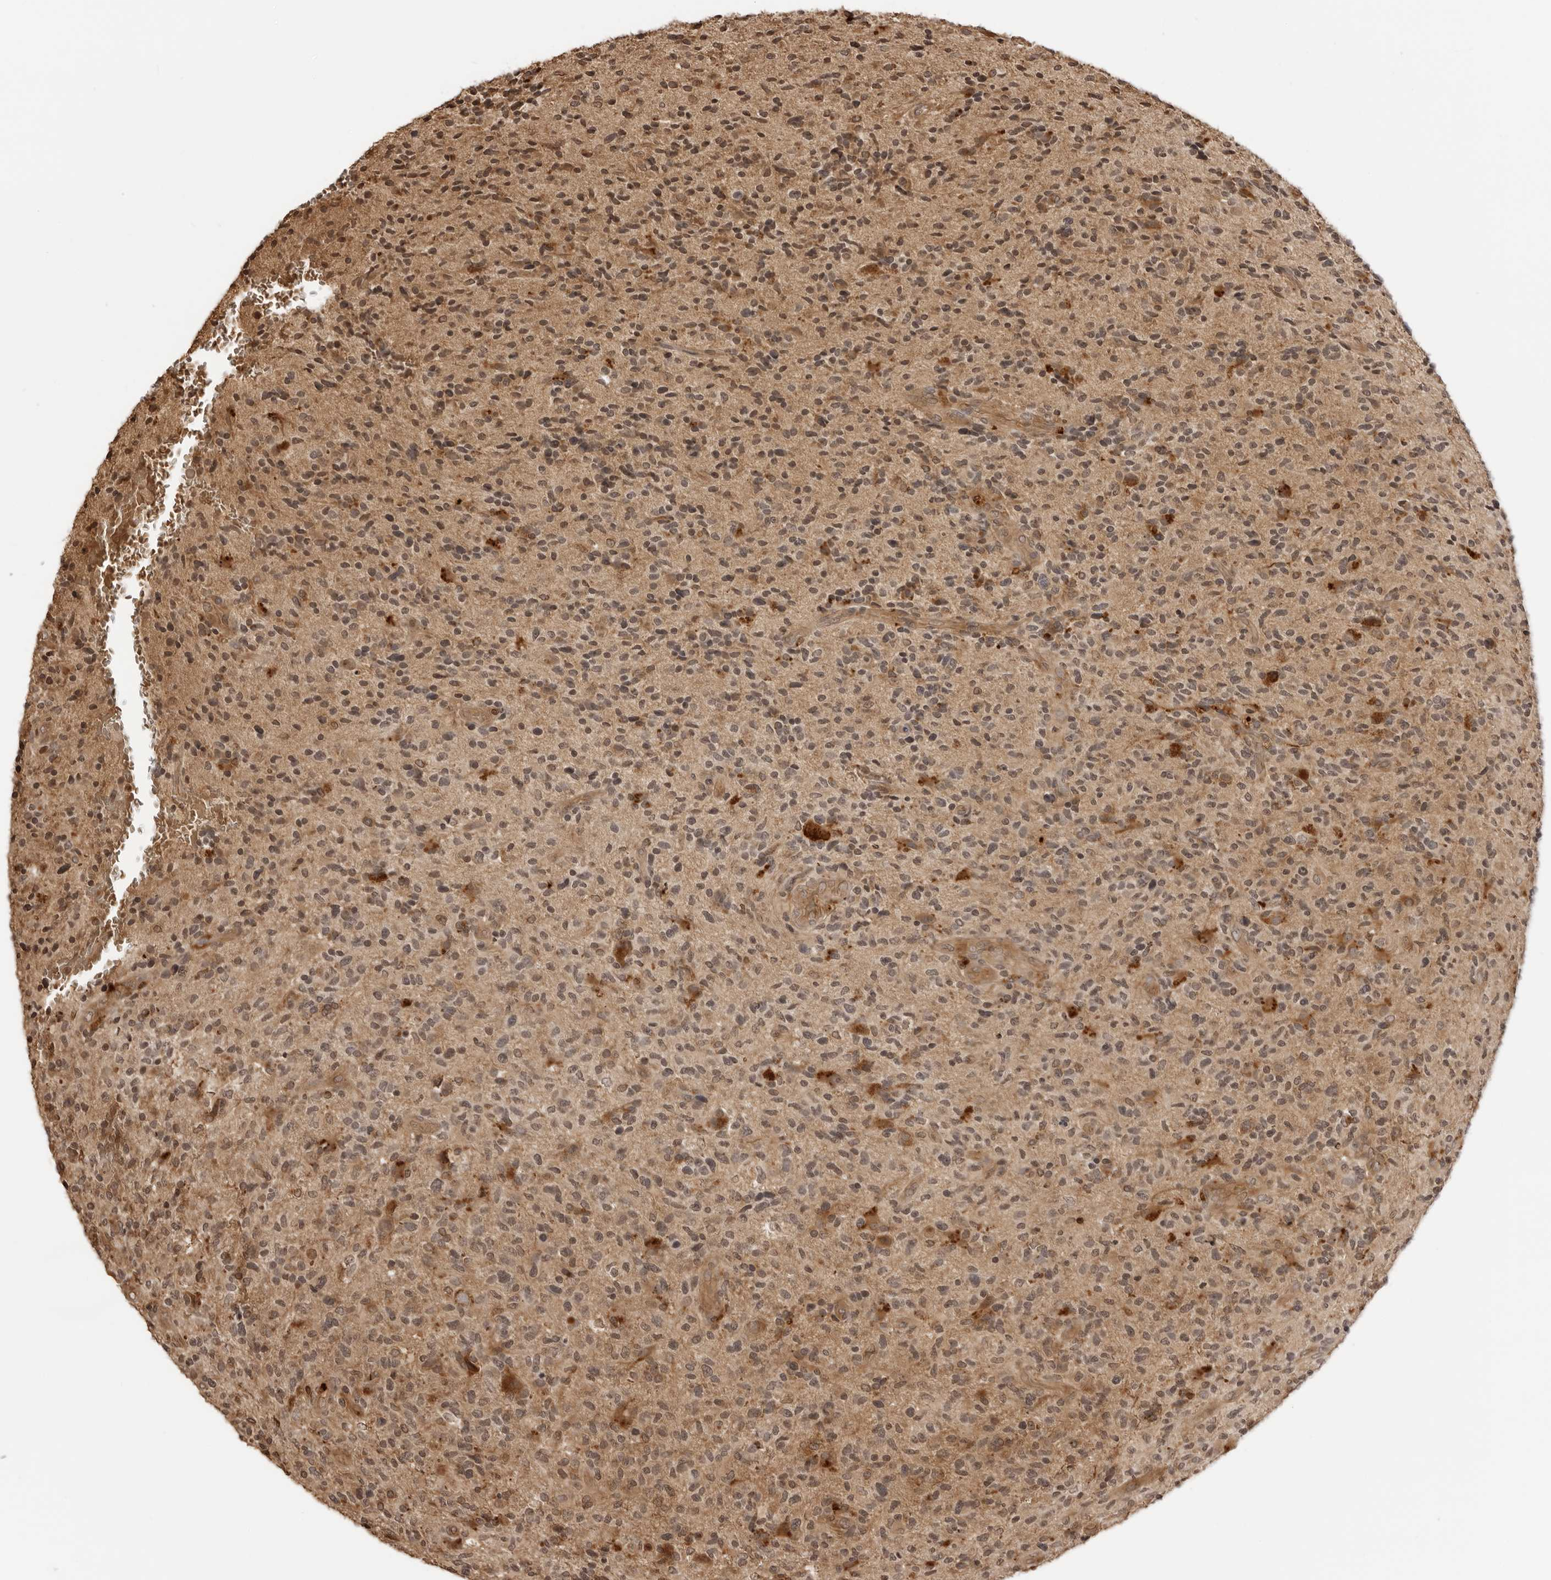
{"staining": {"intensity": "moderate", "quantity": "<25%", "location": "cytoplasmic/membranous,nuclear"}, "tissue": "glioma", "cell_type": "Tumor cells", "image_type": "cancer", "snomed": [{"axis": "morphology", "description": "Glioma, malignant, High grade"}, {"axis": "topography", "description": "Brain"}], "caption": "Protein expression analysis of human malignant high-grade glioma reveals moderate cytoplasmic/membranous and nuclear expression in about <25% of tumor cells. (Stains: DAB in brown, nuclei in blue, Microscopy: brightfield microscopy at high magnification).", "gene": "IKBKE", "patient": {"sex": "male", "age": 72}}